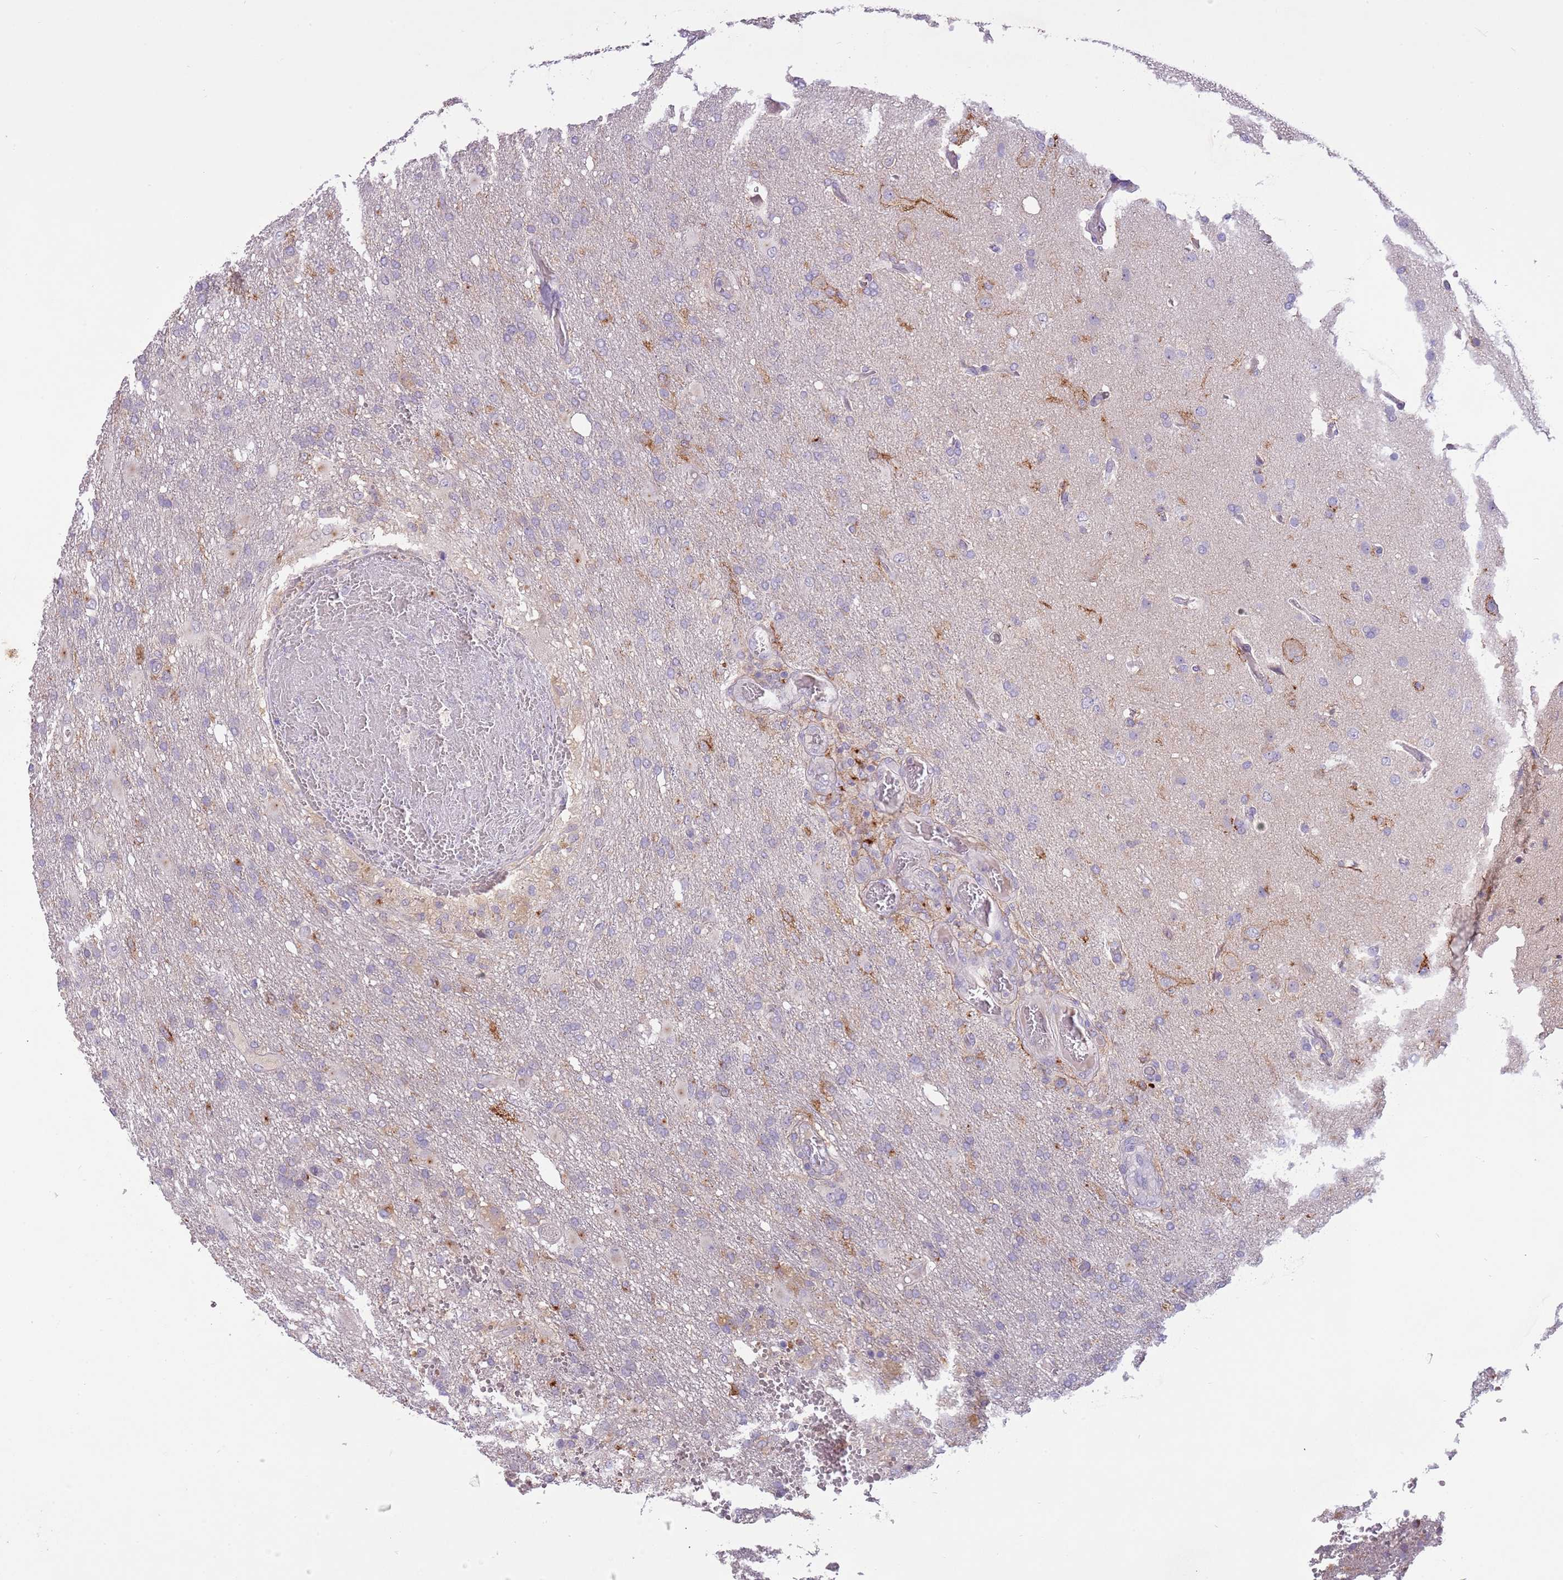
{"staining": {"intensity": "negative", "quantity": "none", "location": "none"}, "tissue": "glioma", "cell_type": "Tumor cells", "image_type": "cancer", "snomed": [{"axis": "morphology", "description": "Glioma, malignant, High grade"}, {"axis": "topography", "description": "Brain"}], "caption": "IHC of malignant high-grade glioma shows no positivity in tumor cells. The staining was performed using DAB (3,3'-diaminobenzidine) to visualize the protein expression in brown, while the nuclei were stained in blue with hematoxylin (Magnification: 20x).", "gene": "CFAP73", "patient": {"sex": "female", "age": 74}}